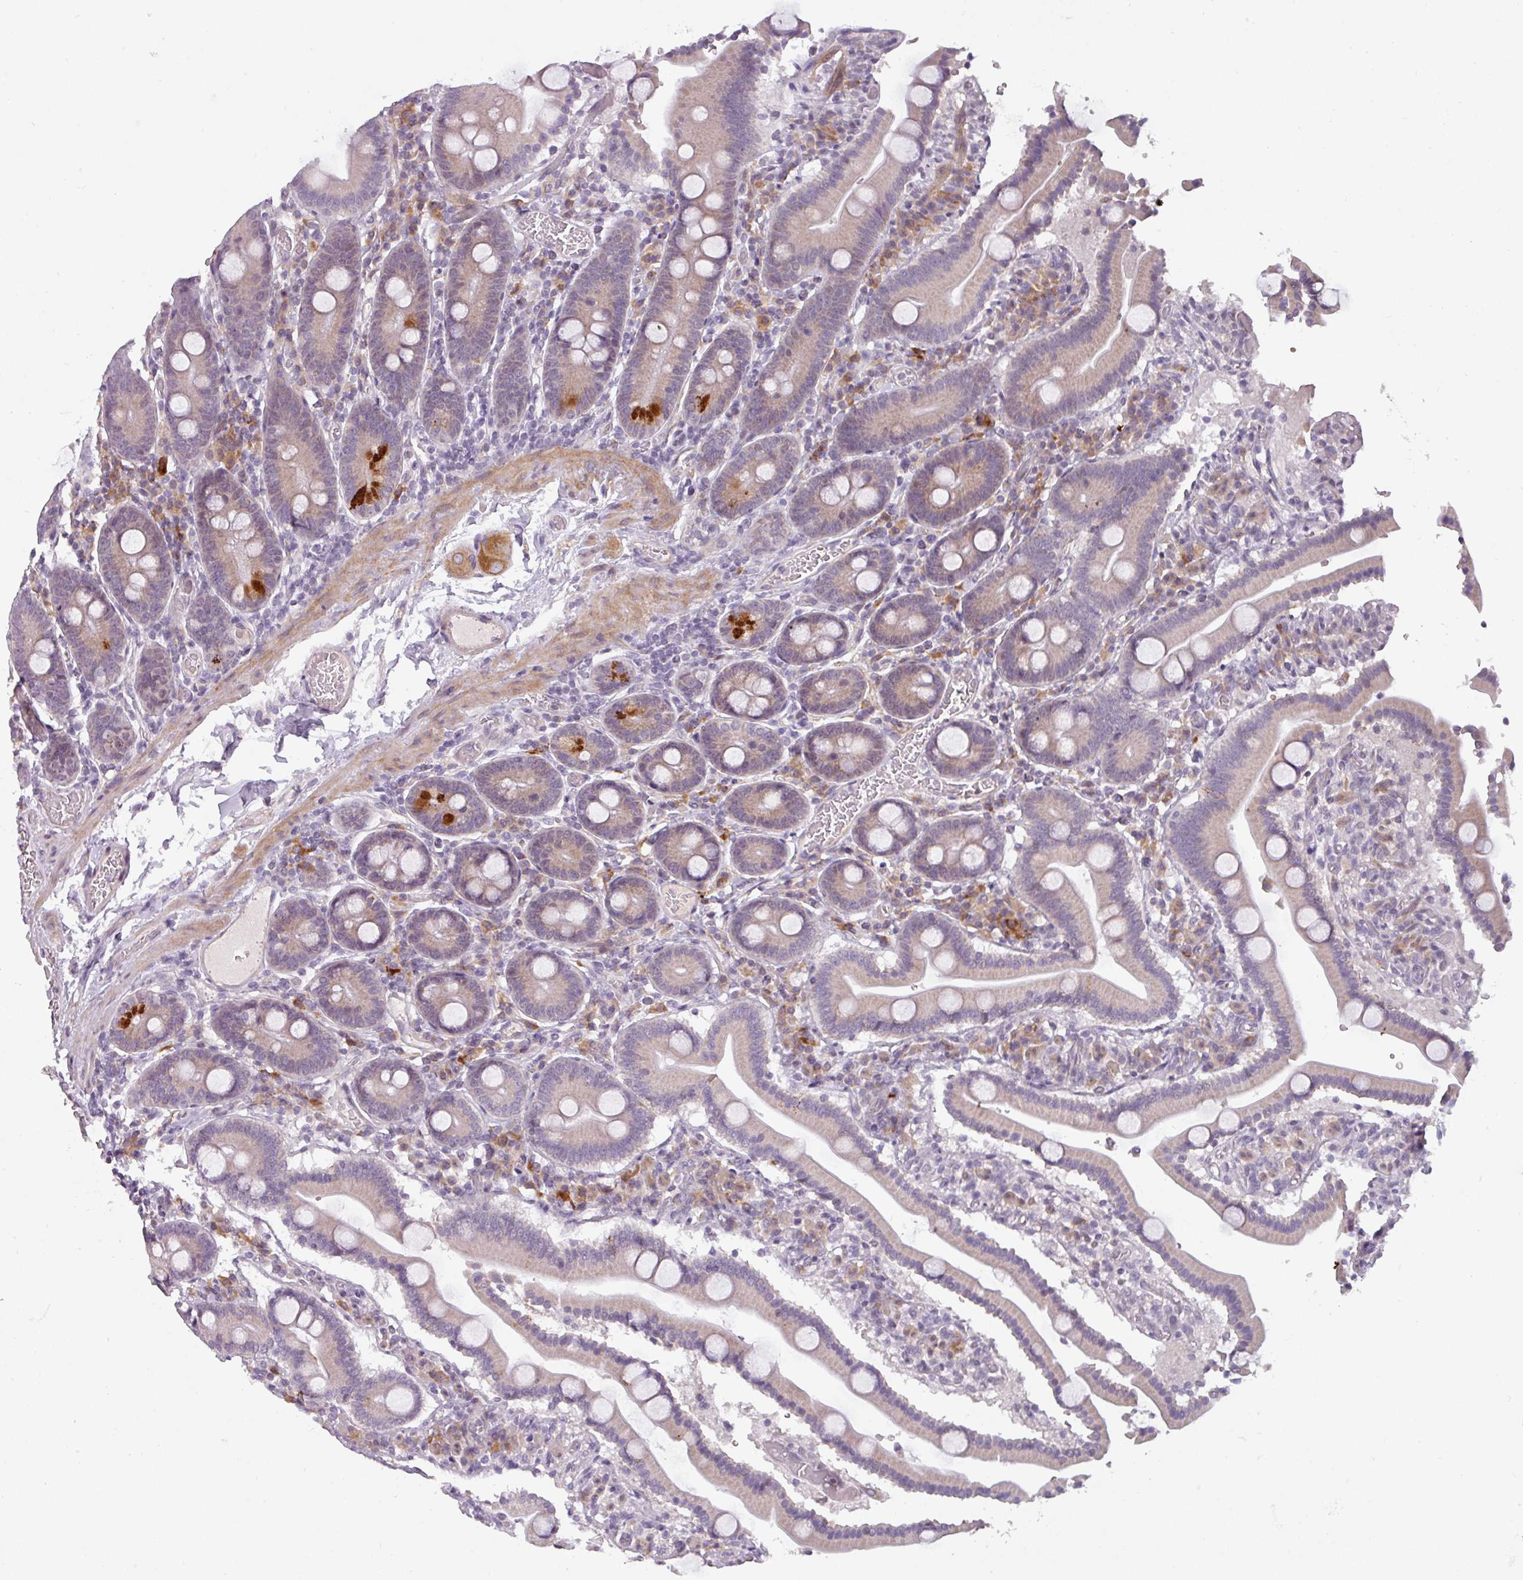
{"staining": {"intensity": "strong", "quantity": "<25%", "location": "cytoplasmic/membranous"}, "tissue": "duodenum", "cell_type": "Glandular cells", "image_type": "normal", "snomed": [{"axis": "morphology", "description": "Normal tissue, NOS"}, {"axis": "topography", "description": "Duodenum"}], "caption": "A high-resolution photomicrograph shows immunohistochemistry staining of normal duodenum, which exhibits strong cytoplasmic/membranous staining in approximately <25% of glandular cells.", "gene": "C2orf68", "patient": {"sex": "male", "age": 55}}